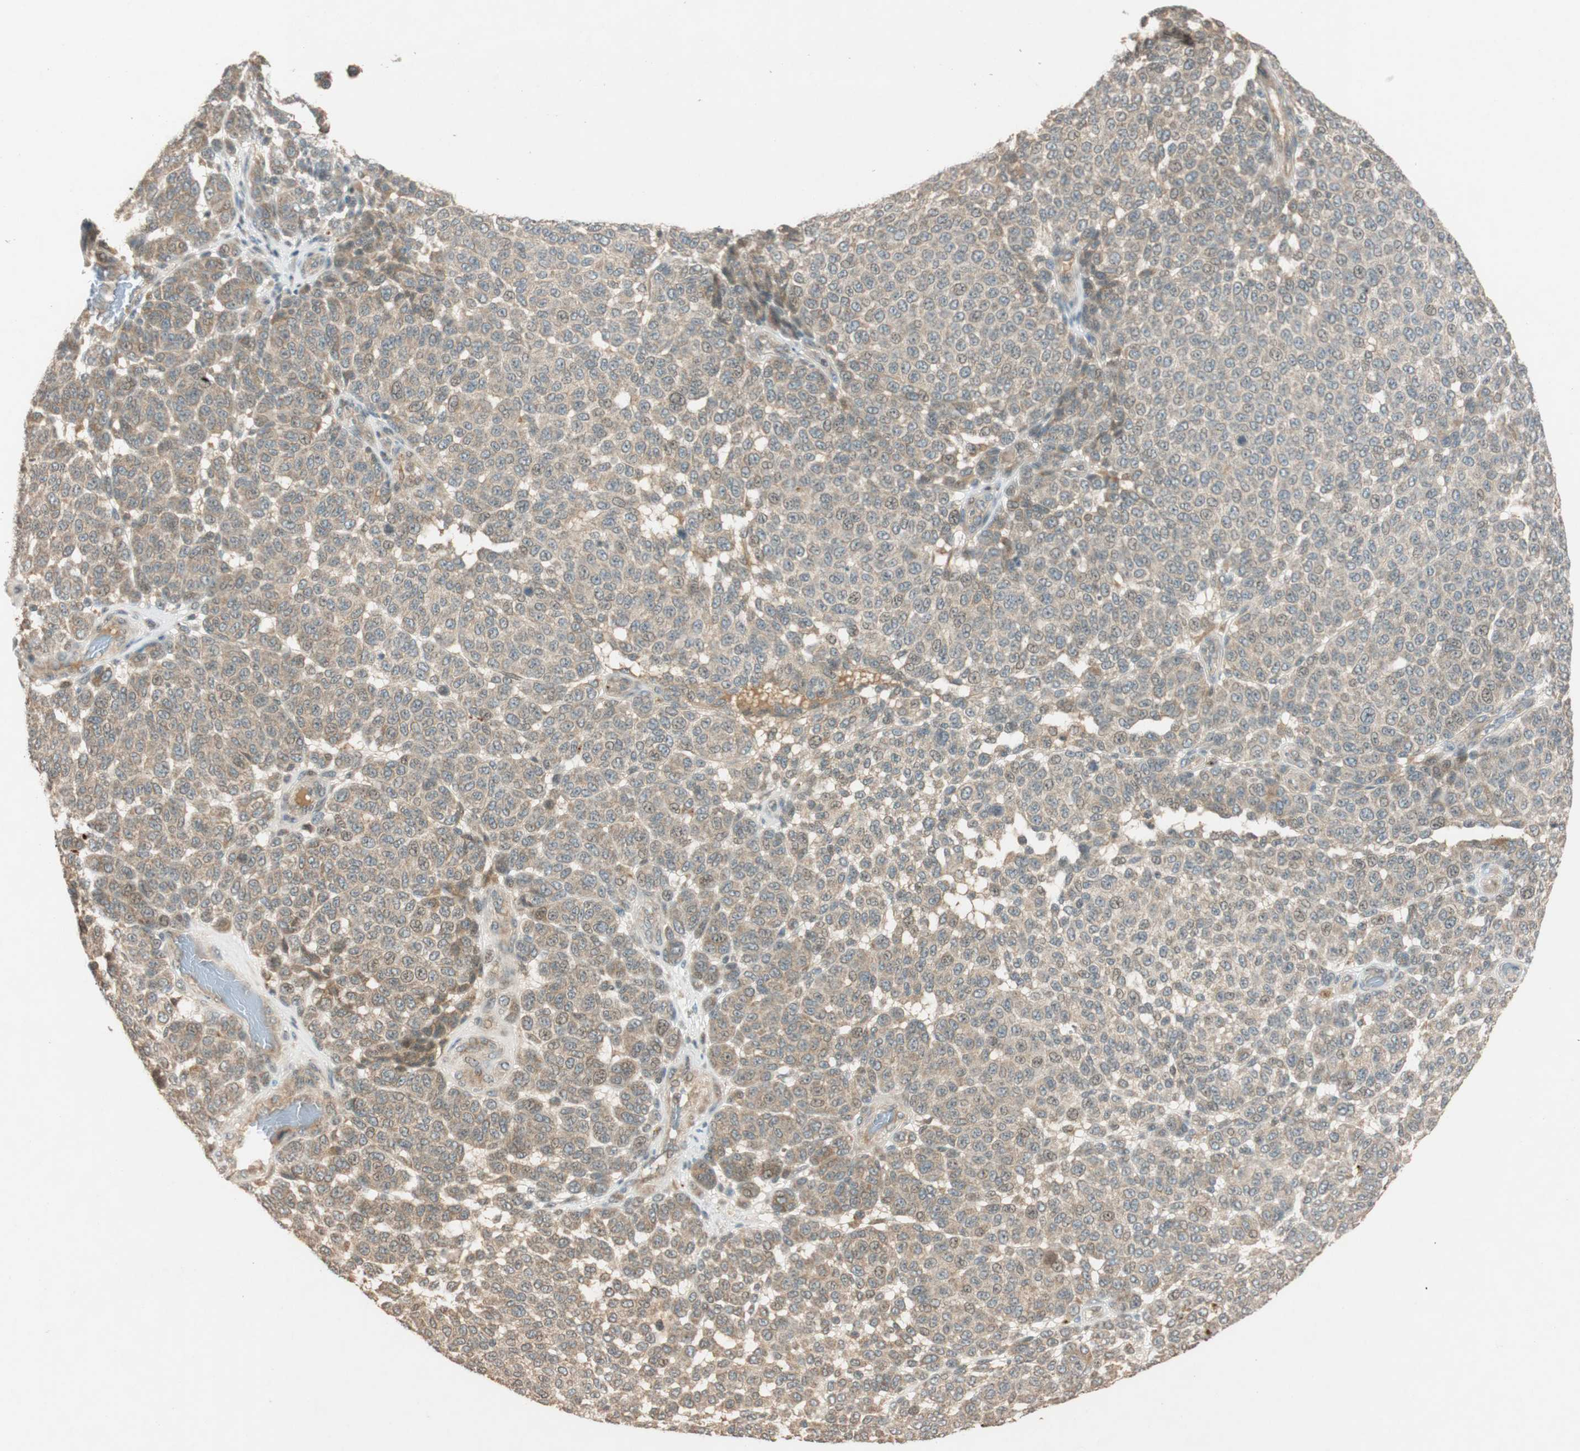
{"staining": {"intensity": "weak", "quantity": ">75%", "location": "cytoplasmic/membranous"}, "tissue": "melanoma", "cell_type": "Tumor cells", "image_type": "cancer", "snomed": [{"axis": "morphology", "description": "Malignant melanoma, NOS"}, {"axis": "topography", "description": "Skin"}], "caption": "This is an image of immunohistochemistry (IHC) staining of malignant melanoma, which shows weak expression in the cytoplasmic/membranous of tumor cells.", "gene": "GLB1", "patient": {"sex": "male", "age": 59}}